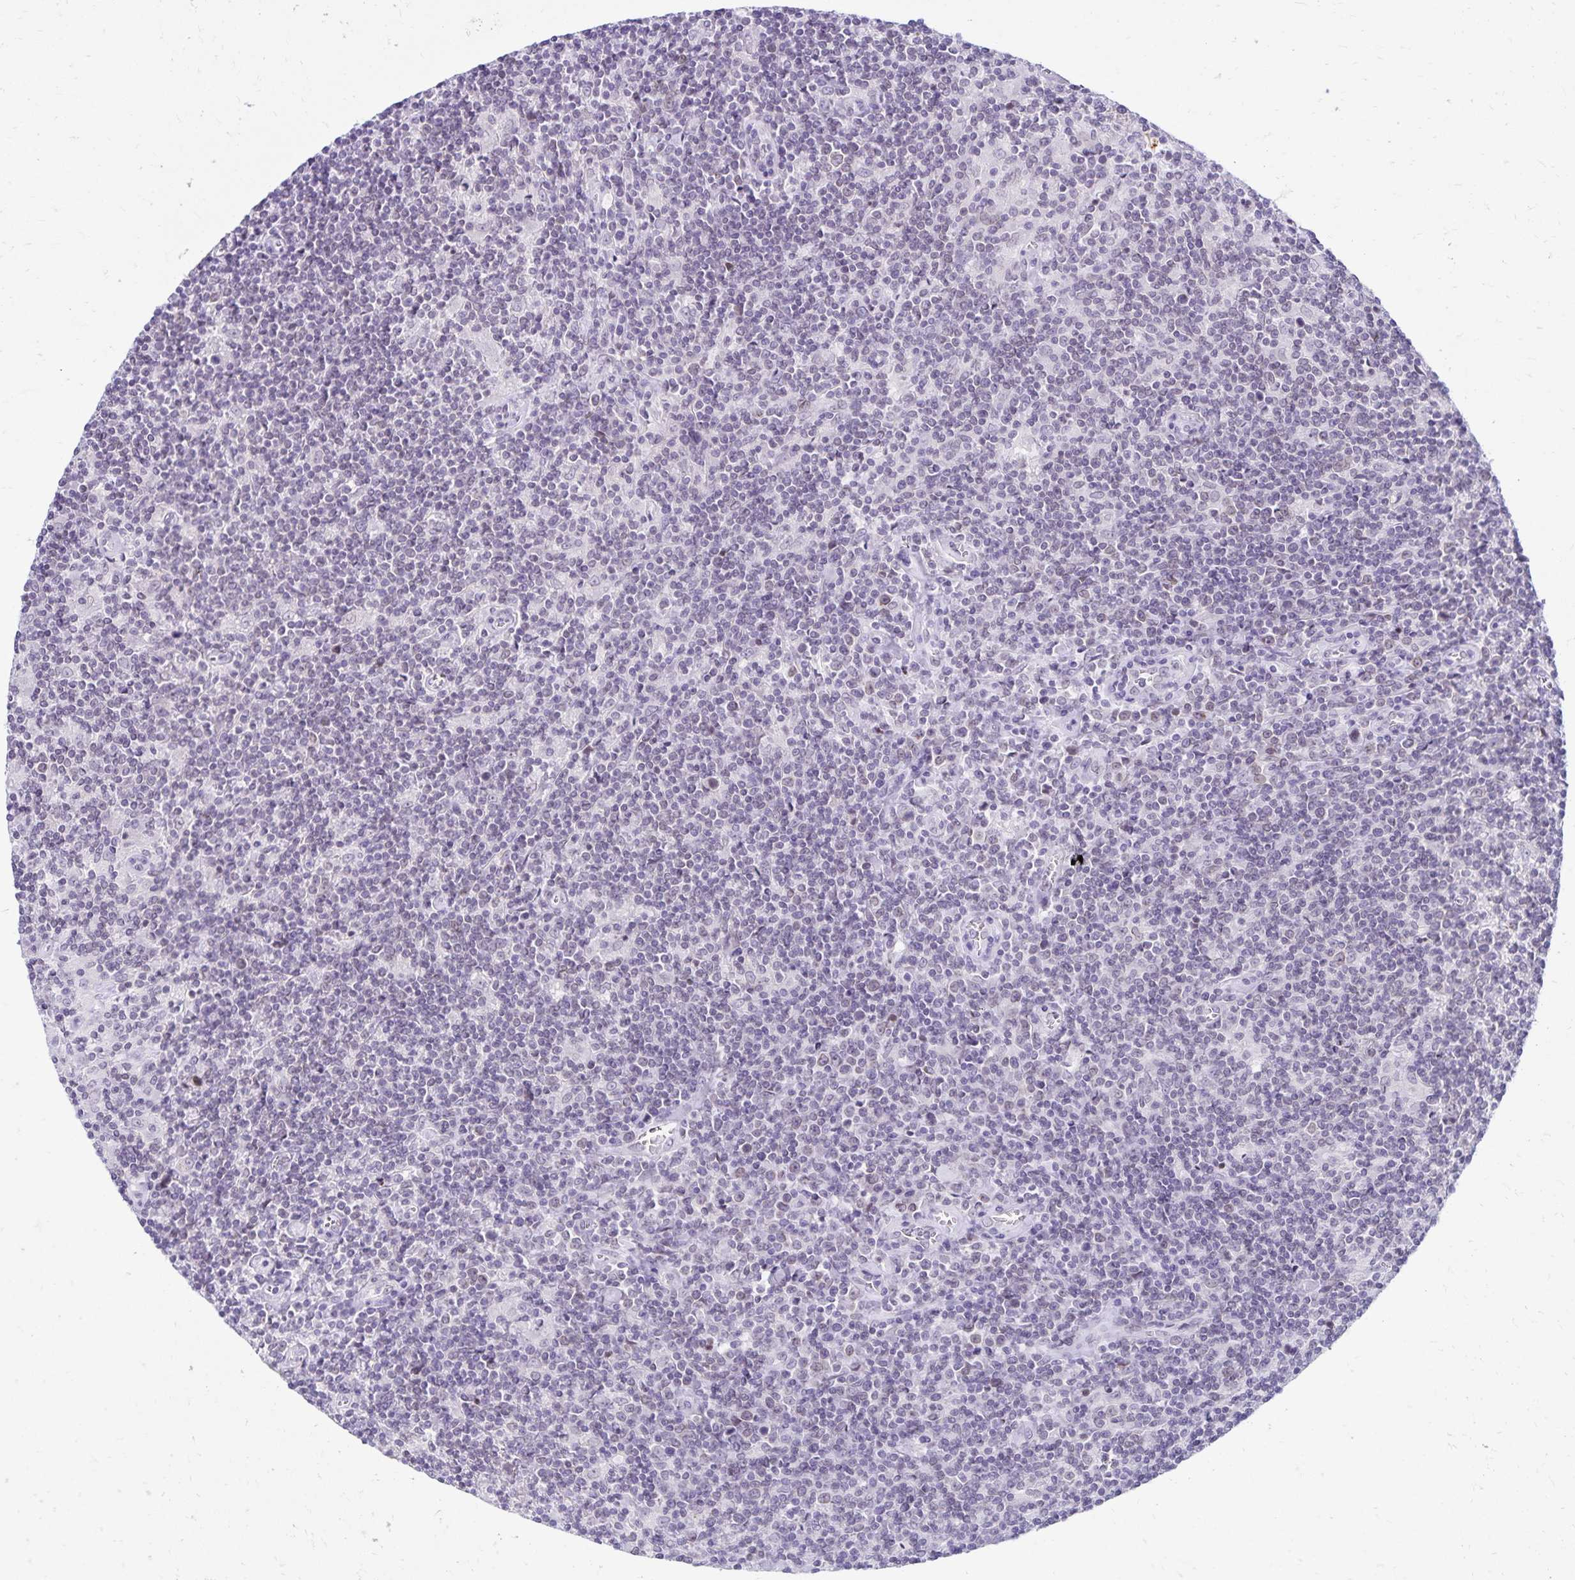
{"staining": {"intensity": "negative", "quantity": "none", "location": "none"}, "tissue": "lymphoma", "cell_type": "Tumor cells", "image_type": "cancer", "snomed": [{"axis": "morphology", "description": "Hodgkin's disease, NOS"}, {"axis": "topography", "description": "Lymph node"}], "caption": "Immunohistochemistry (IHC) of human Hodgkin's disease displays no staining in tumor cells.", "gene": "FAM166C", "patient": {"sex": "male", "age": 40}}